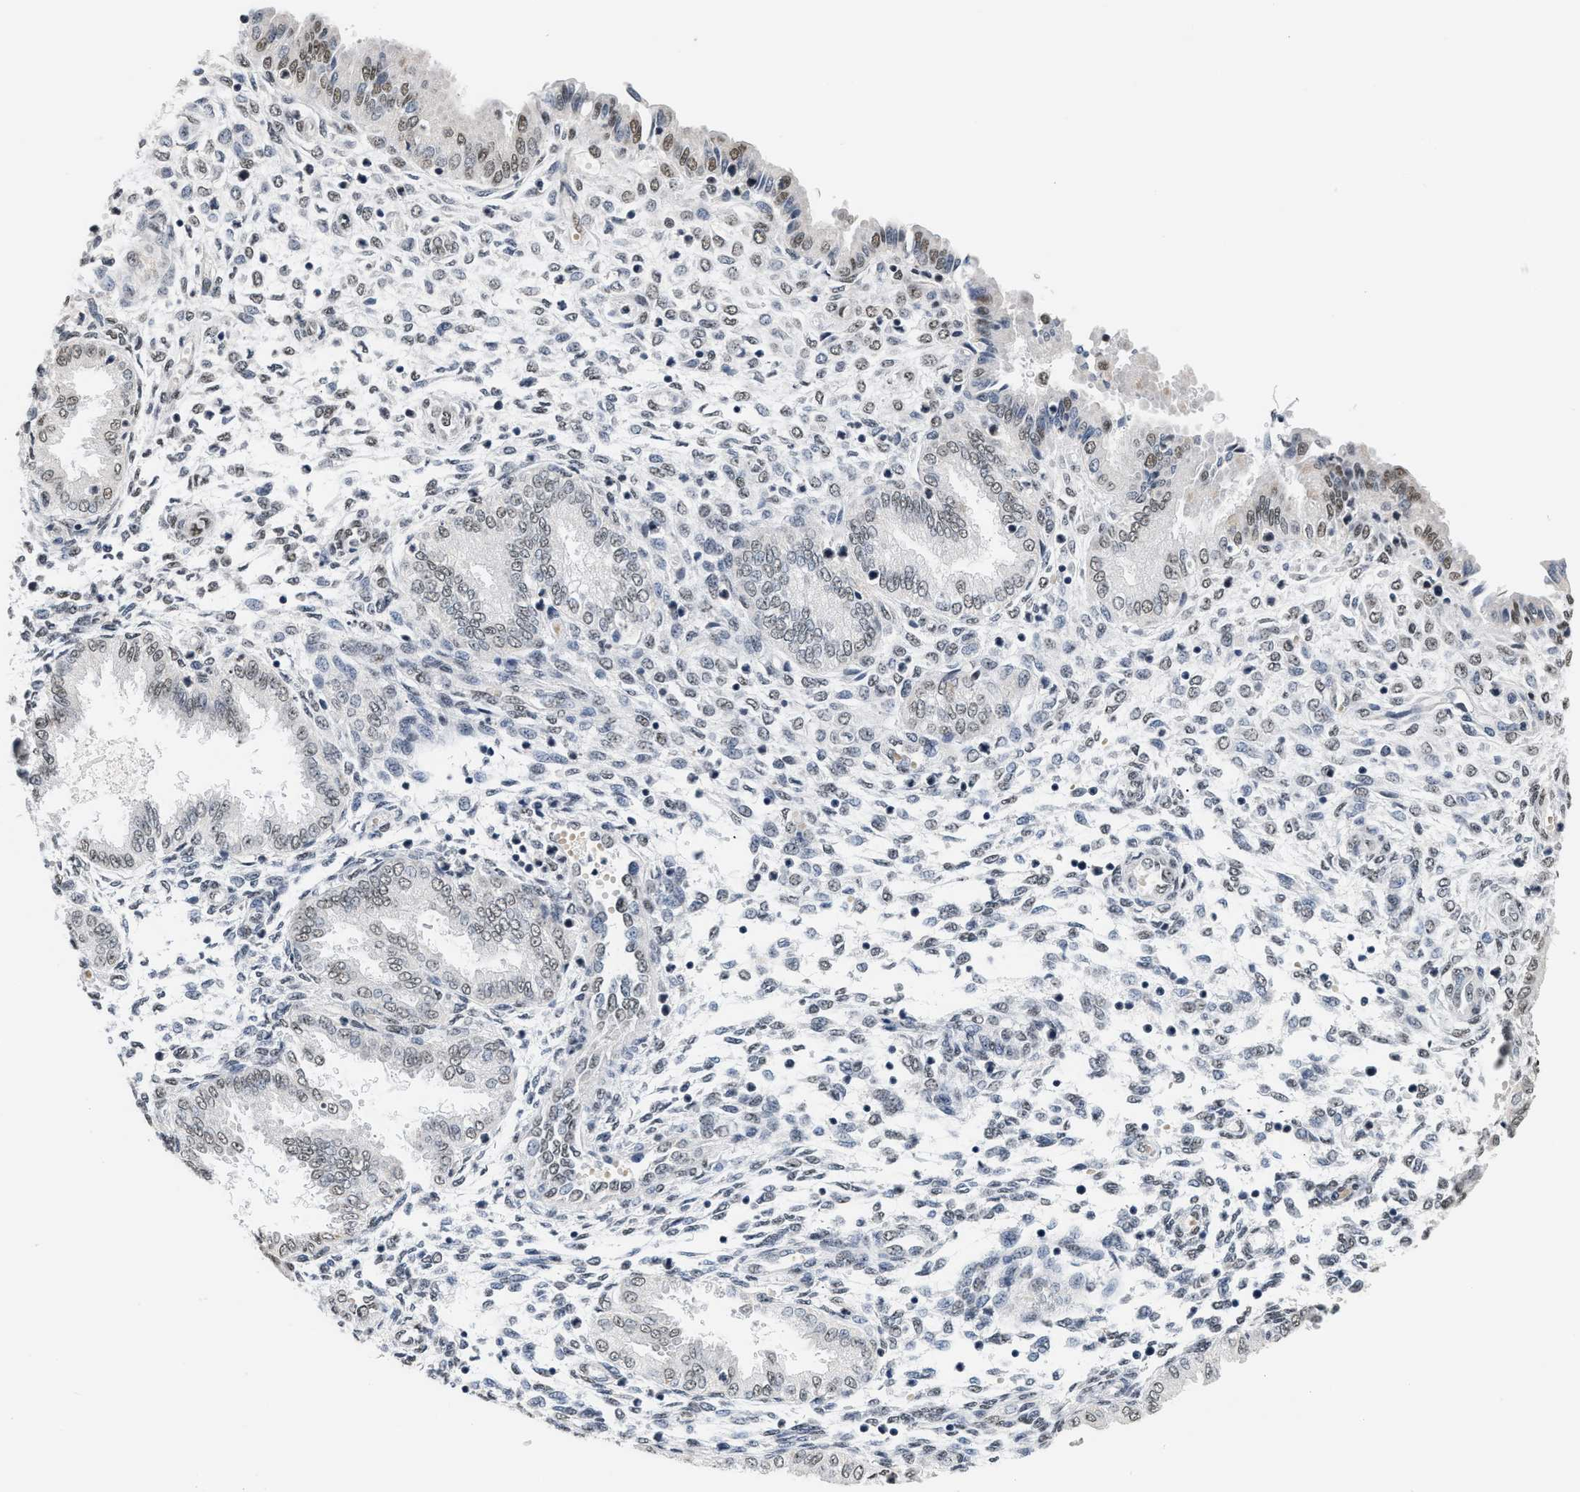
{"staining": {"intensity": "weak", "quantity": "25%-75%", "location": "nuclear"}, "tissue": "endometrium", "cell_type": "Cells in endometrial stroma", "image_type": "normal", "snomed": [{"axis": "morphology", "description": "Normal tissue, NOS"}, {"axis": "topography", "description": "Endometrium"}], "caption": "DAB (3,3'-diaminobenzidine) immunohistochemical staining of benign human endometrium reveals weak nuclear protein positivity in about 25%-75% of cells in endometrial stroma. (brown staining indicates protein expression, while blue staining denotes nuclei).", "gene": "RAF1", "patient": {"sex": "female", "age": 33}}